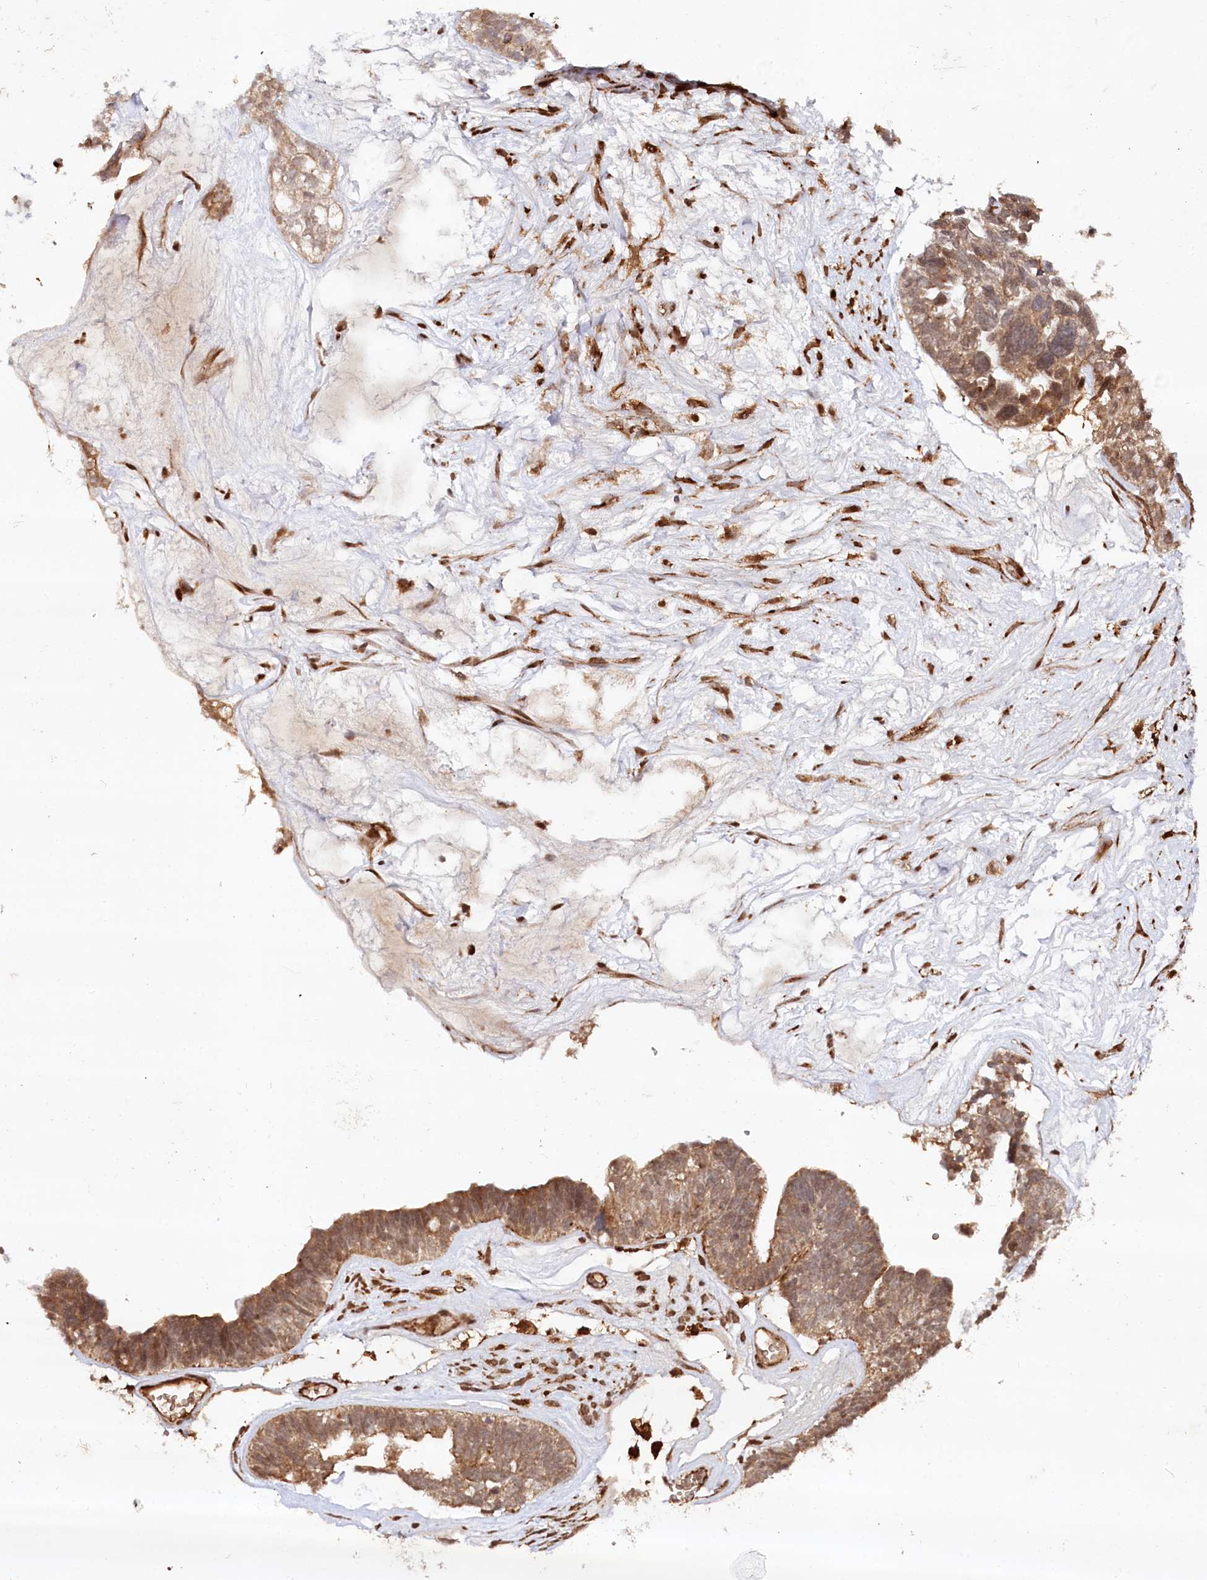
{"staining": {"intensity": "moderate", "quantity": ">75%", "location": "cytoplasmic/membranous,nuclear"}, "tissue": "ovarian cancer", "cell_type": "Tumor cells", "image_type": "cancer", "snomed": [{"axis": "morphology", "description": "Cystadenocarcinoma, serous, NOS"}, {"axis": "topography", "description": "Ovary"}], "caption": "Protein staining by IHC displays moderate cytoplasmic/membranous and nuclear staining in approximately >75% of tumor cells in ovarian cancer.", "gene": "ALKBH8", "patient": {"sex": "female", "age": 79}}